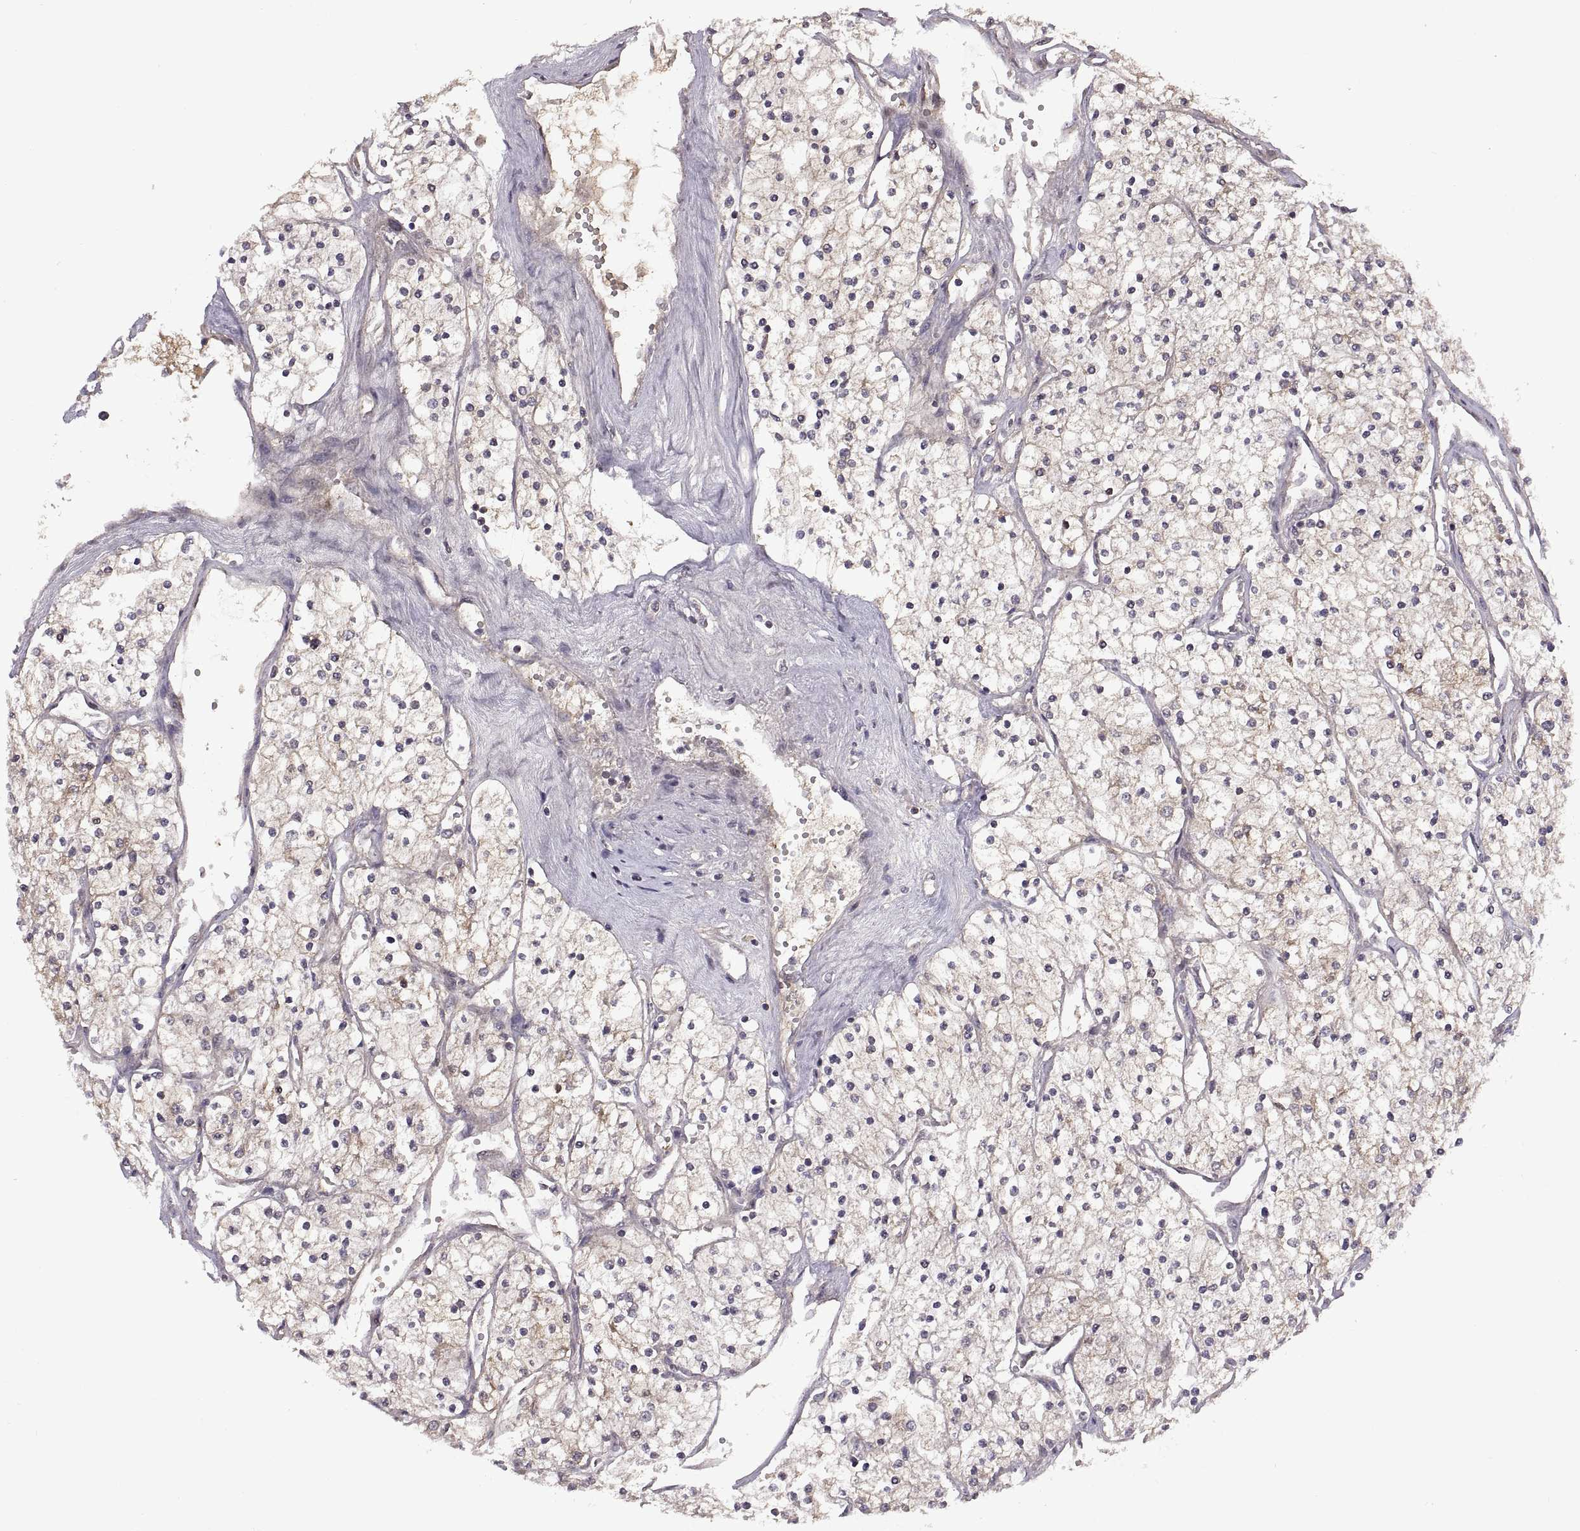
{"staining": {"intensity": "weak", "quantity": "<25%", "location": "cytoplasmic/membranous"}, "tissue": "renal cancer", "cell_type": "Tumor cells", "image_type": "cancer", "snomed": [{"axis": "morphology", "description": "Adenocarcinoma, NOS"}, {"axis": "topography", "description": "Kidney"}], "caption": "Renal cancer stained for a protein using immunohistochemistry displays no staining tumor cells.", "gene": "NMNAT2", "patient": {"sex": "male", "age": 80}}